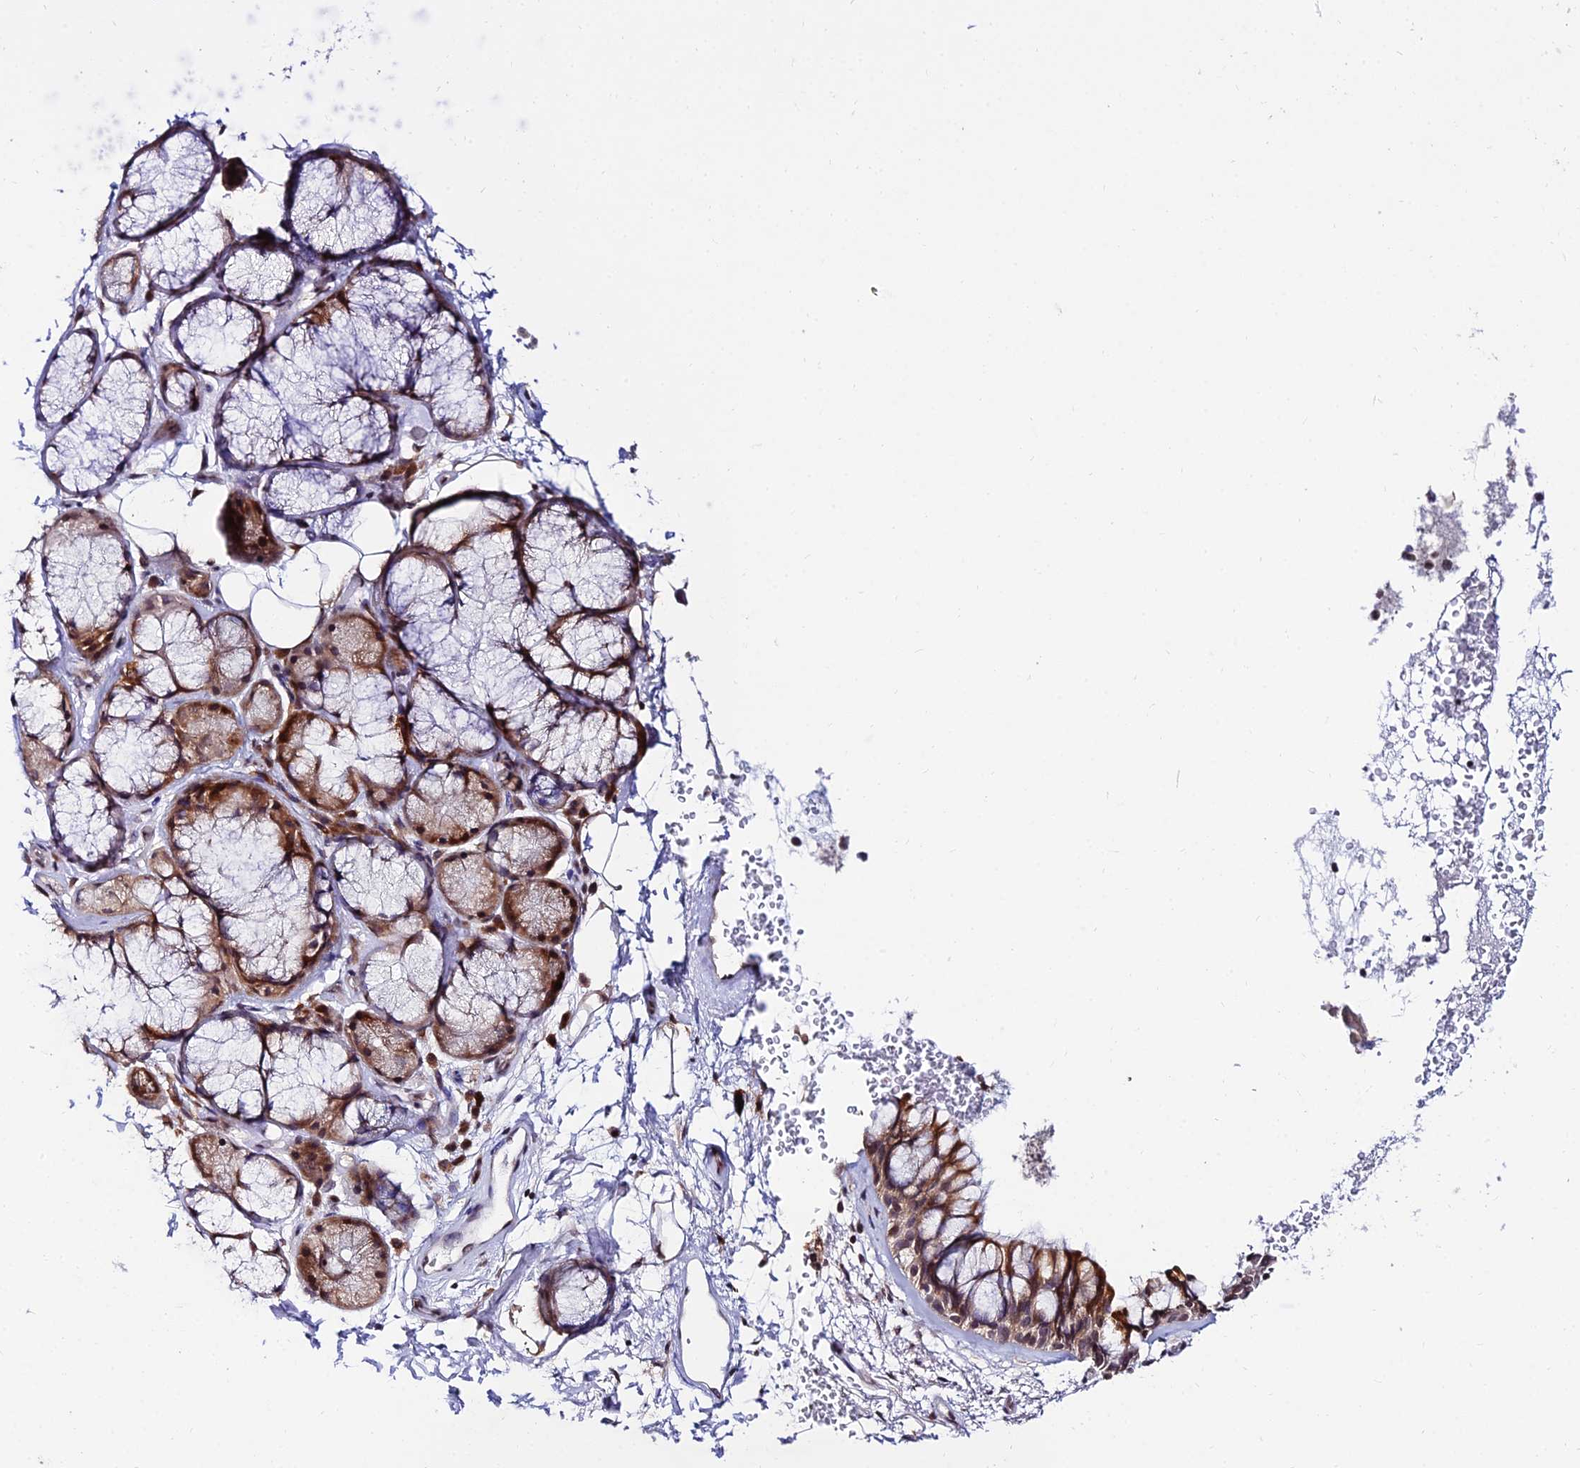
{"staining": {"intensity": "strong", "quantity": ">75%", "location": "cytoplasmic/membranous"}, "tissue": "bronchus", "cell_type": "Respiratory epithelial cells", "image_type": "normal", "snomed": [{"axis": "morphology", "description": "Normal tissue, NOS"}, {"axis": "morphology", "description": "Squamous cell carcinoma, NOS"}, {"axis": "topography", "description": "Lymph node"}, {"axis": "topography", "description": "Bronchus"}, {"axis": "topography", "description": "Lung"}], "caption": "Brown immunohistochemical staining in normal human bronchus shows strong cytoplasmic/membranous staining in about >75% of respiratory epithelial cells. (DAB (3,3'-diaminobenzidine) IHC, brown staining for protein, blue staining for nuclei).", "gene": "CDNF", "patient": {"sex": "male", "age": 66}}